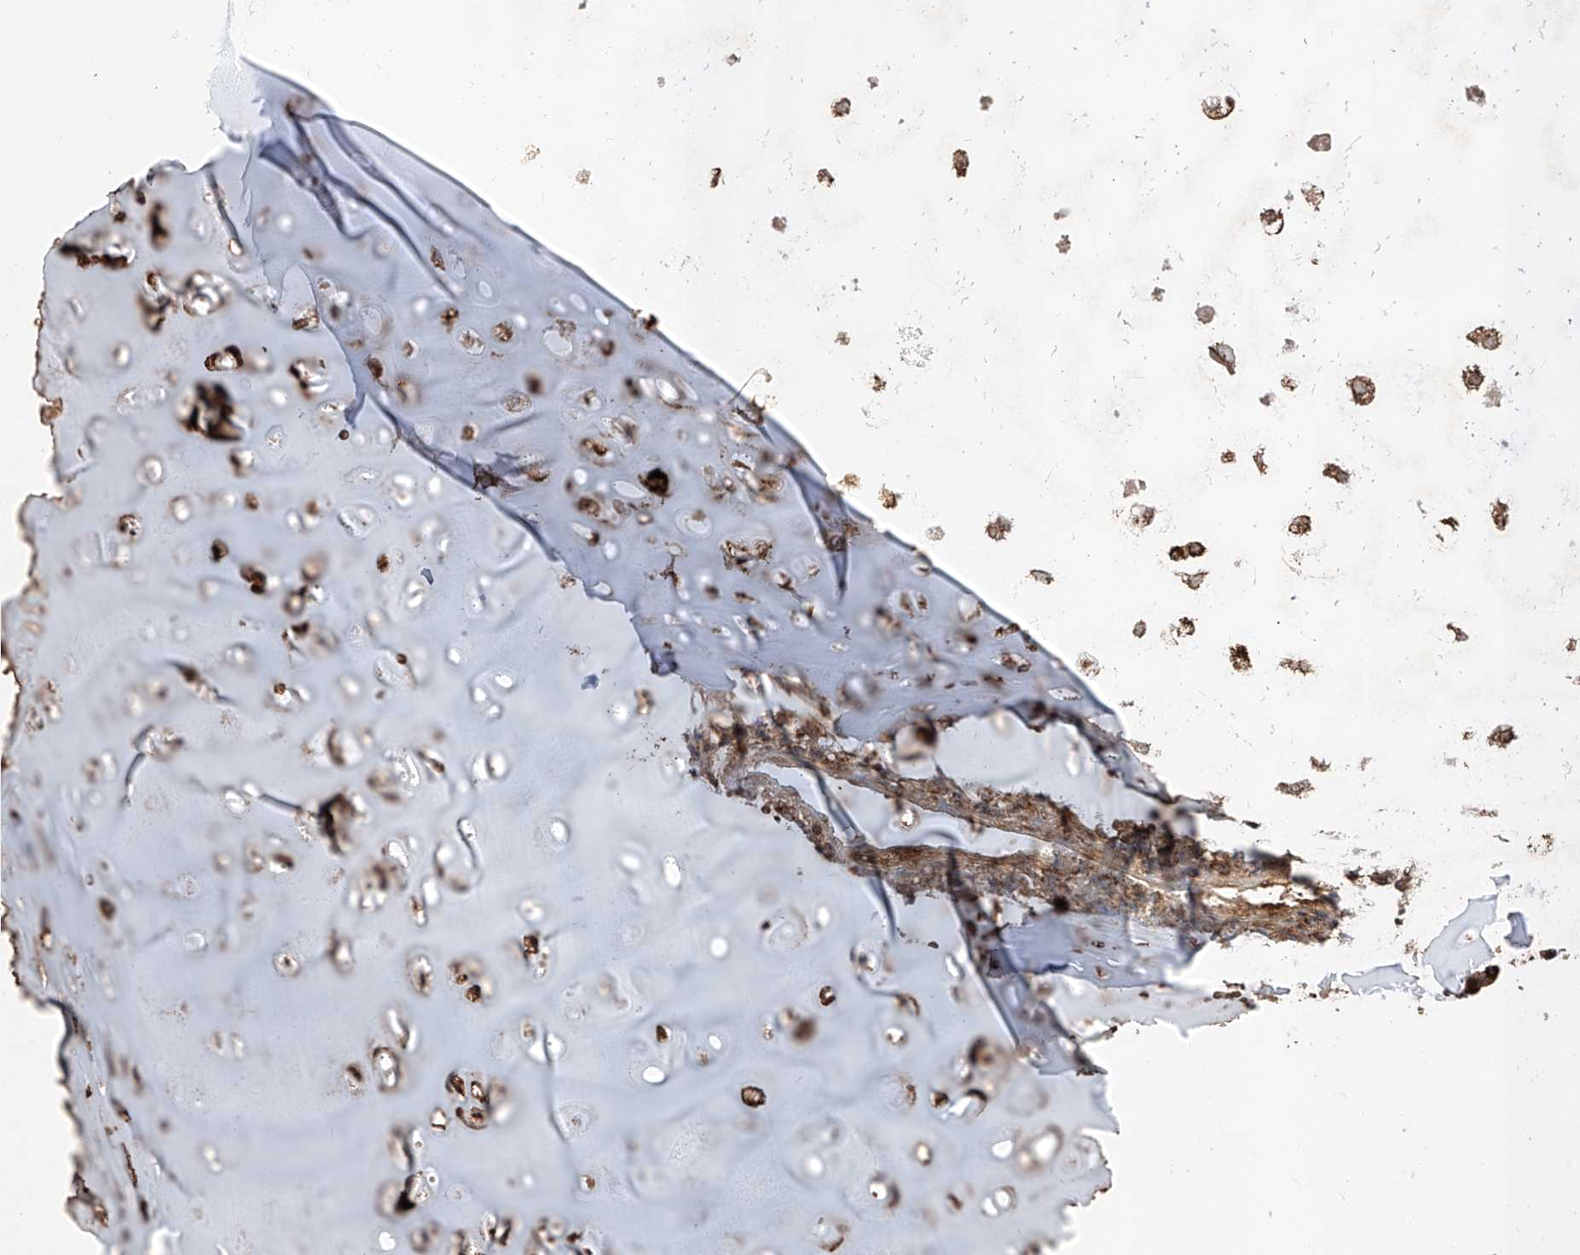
{"staining": {"intensity": "moderate", "quantity": ">75%", "location": "cytoplasmic/membranous"}, "tissue": "adipose tissue", "cell_type": "Adipocytes", "image_type": "normal", "snomed": [{"axis": "morphology", "description": "Normal tissue, NOS"}, {"axis": "morphology", "description": "Basal cell carcinoma"}, {"axis": "topography", "description": "Cartilage tissue"}, {"axis": "topography", "description": "Nasopharynx"}, {"axis": "topography", "description": "Oral tissue"}], "caption": "Adipose tissue stained with IHC demonstrates moderate cytoplasmic/membranous expression in approximately >75% of adipocytes.", "gene": "PISD", "patient": {"sex": "female", "age": 77}}